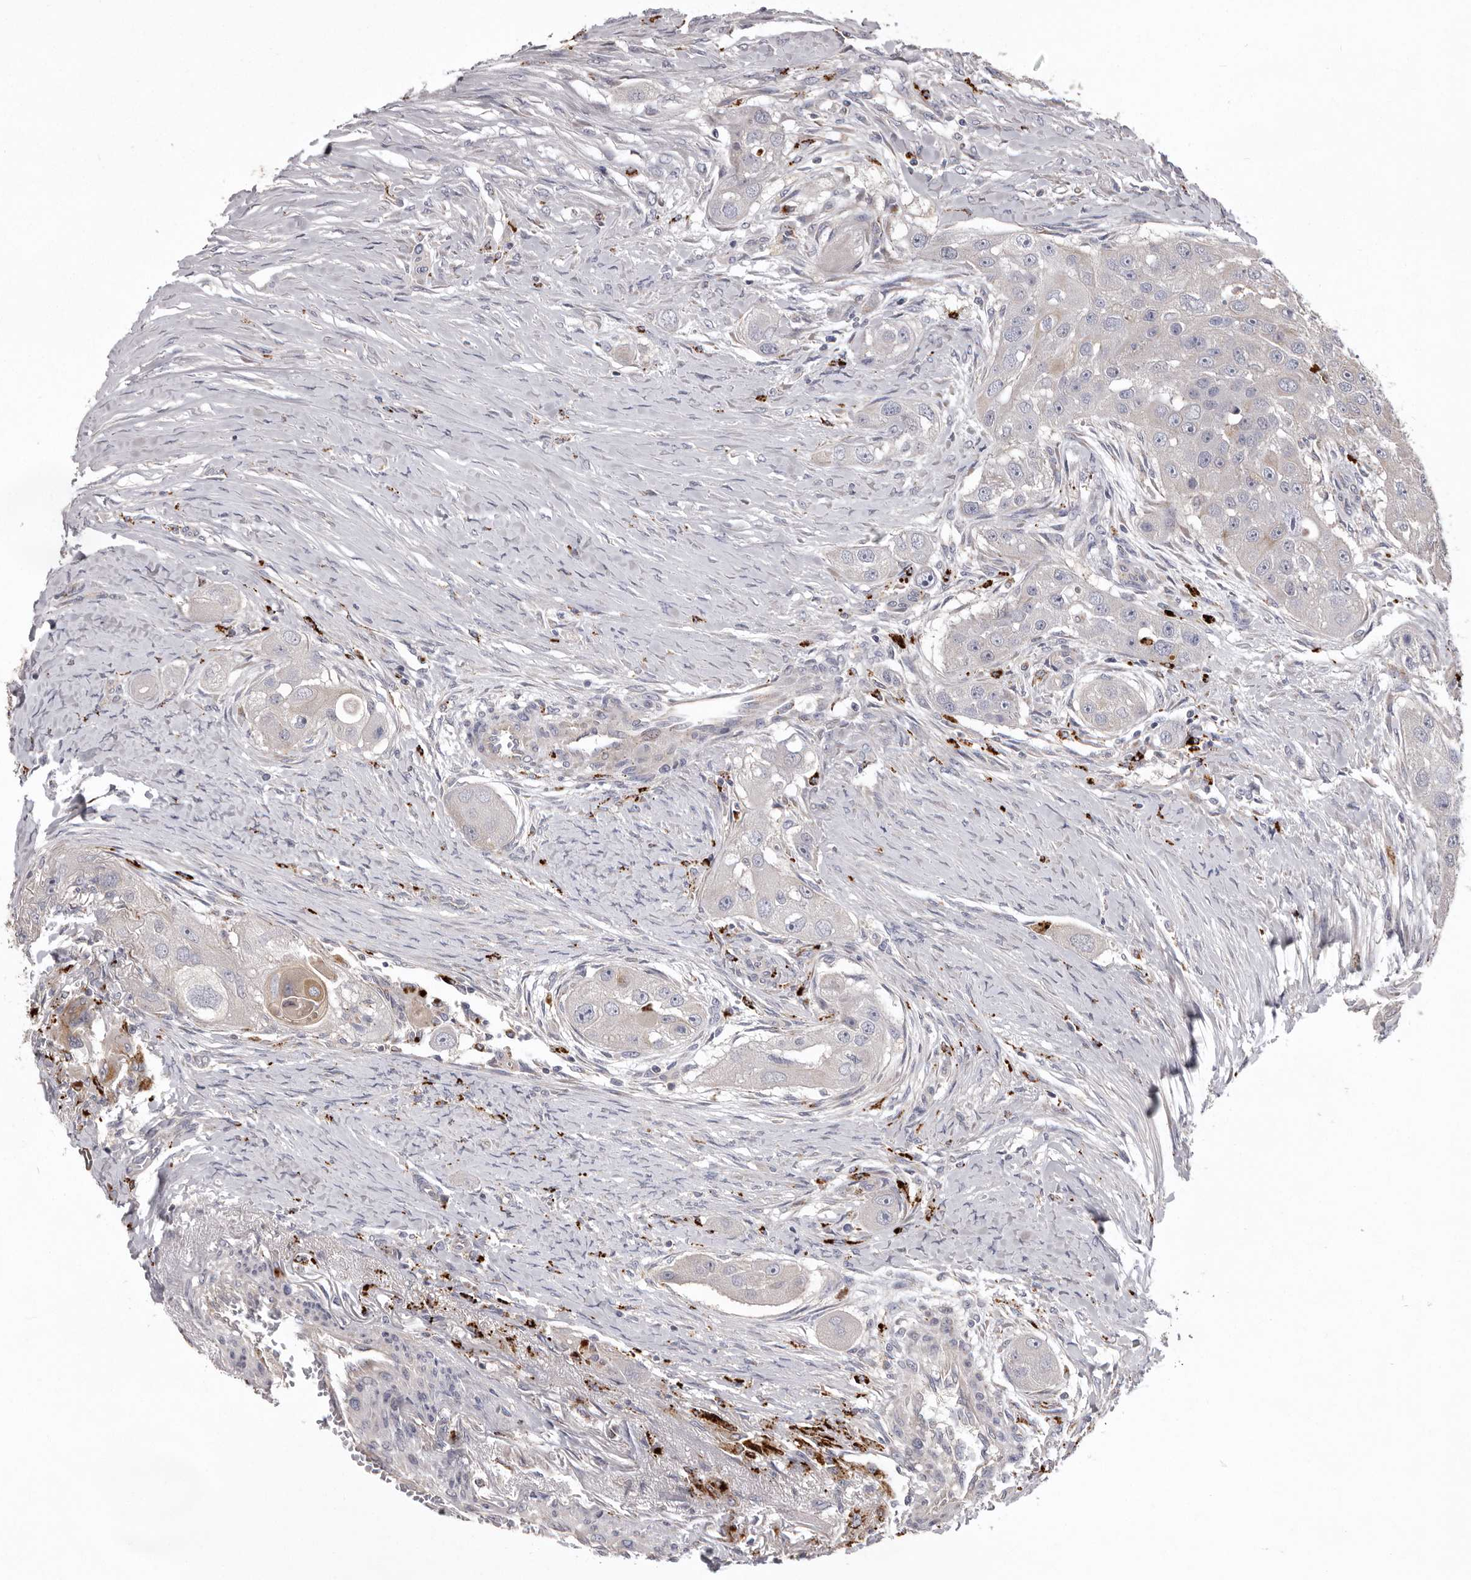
{"staining": {"intensity": "negative", "quantity": "none", "location": "none"}, "tissue": "head and neck cancer", "cell_type": "Tumor cells", "image_type": "cancer", "snomed": [{"axis": "morphology", "description": "Normal tissue, NOS"}, {"axis": "morphology", "description": "Squamous cell carcinoma, NOS"}, {"axis": "topography", "description": "Skeletal muscle"}, {"axis": "topography", "description": "Head-Neck"}], "caption": "Protein analysis of head and neck cancer (squamous cell carcinoma) shows no significant expression in tumor cells.", "gene": "WDR47", "patient": {"sex": "male", "age": 51}}